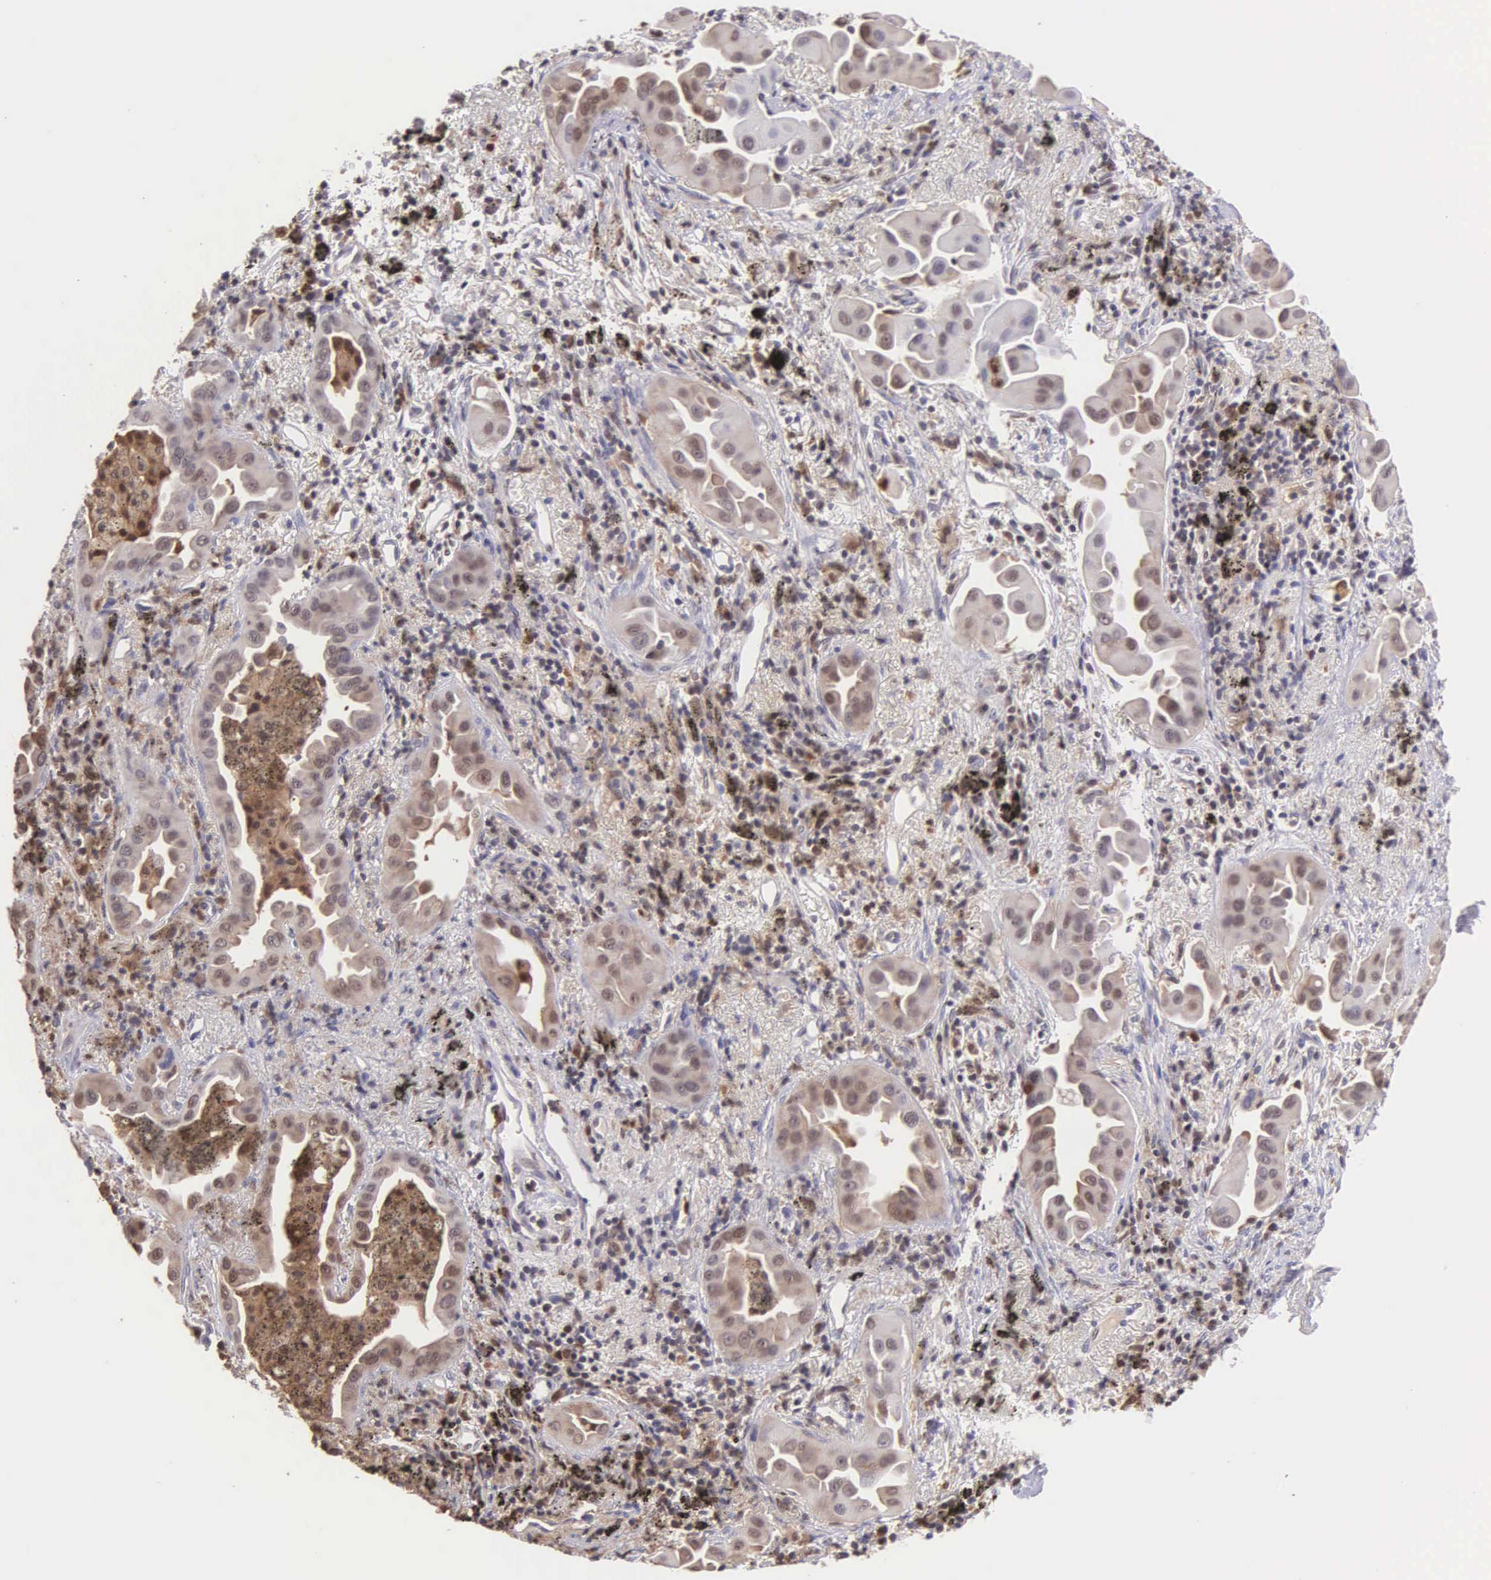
{"staining": {"intensity": "weak", "quantity": "25%-75%", "location": "cytoplasmic/membranous"}, "tissue": "lung cancer", "cell_type": "Tumor cells", "image_type": "cancer", "snomed": [{"axis": "morphology", "description": "Adenocarcinoma, NOS"}, {"axis": "topography", "description": "Lung"}], "caption": "Immunohistochemical staining of human lung cancer exhibits weak cytoplasmic/membranous protein positivity in about 25%-75% of tumor cells.", "gene": "BID", "patient": {"sex": "male", "age": 68}}